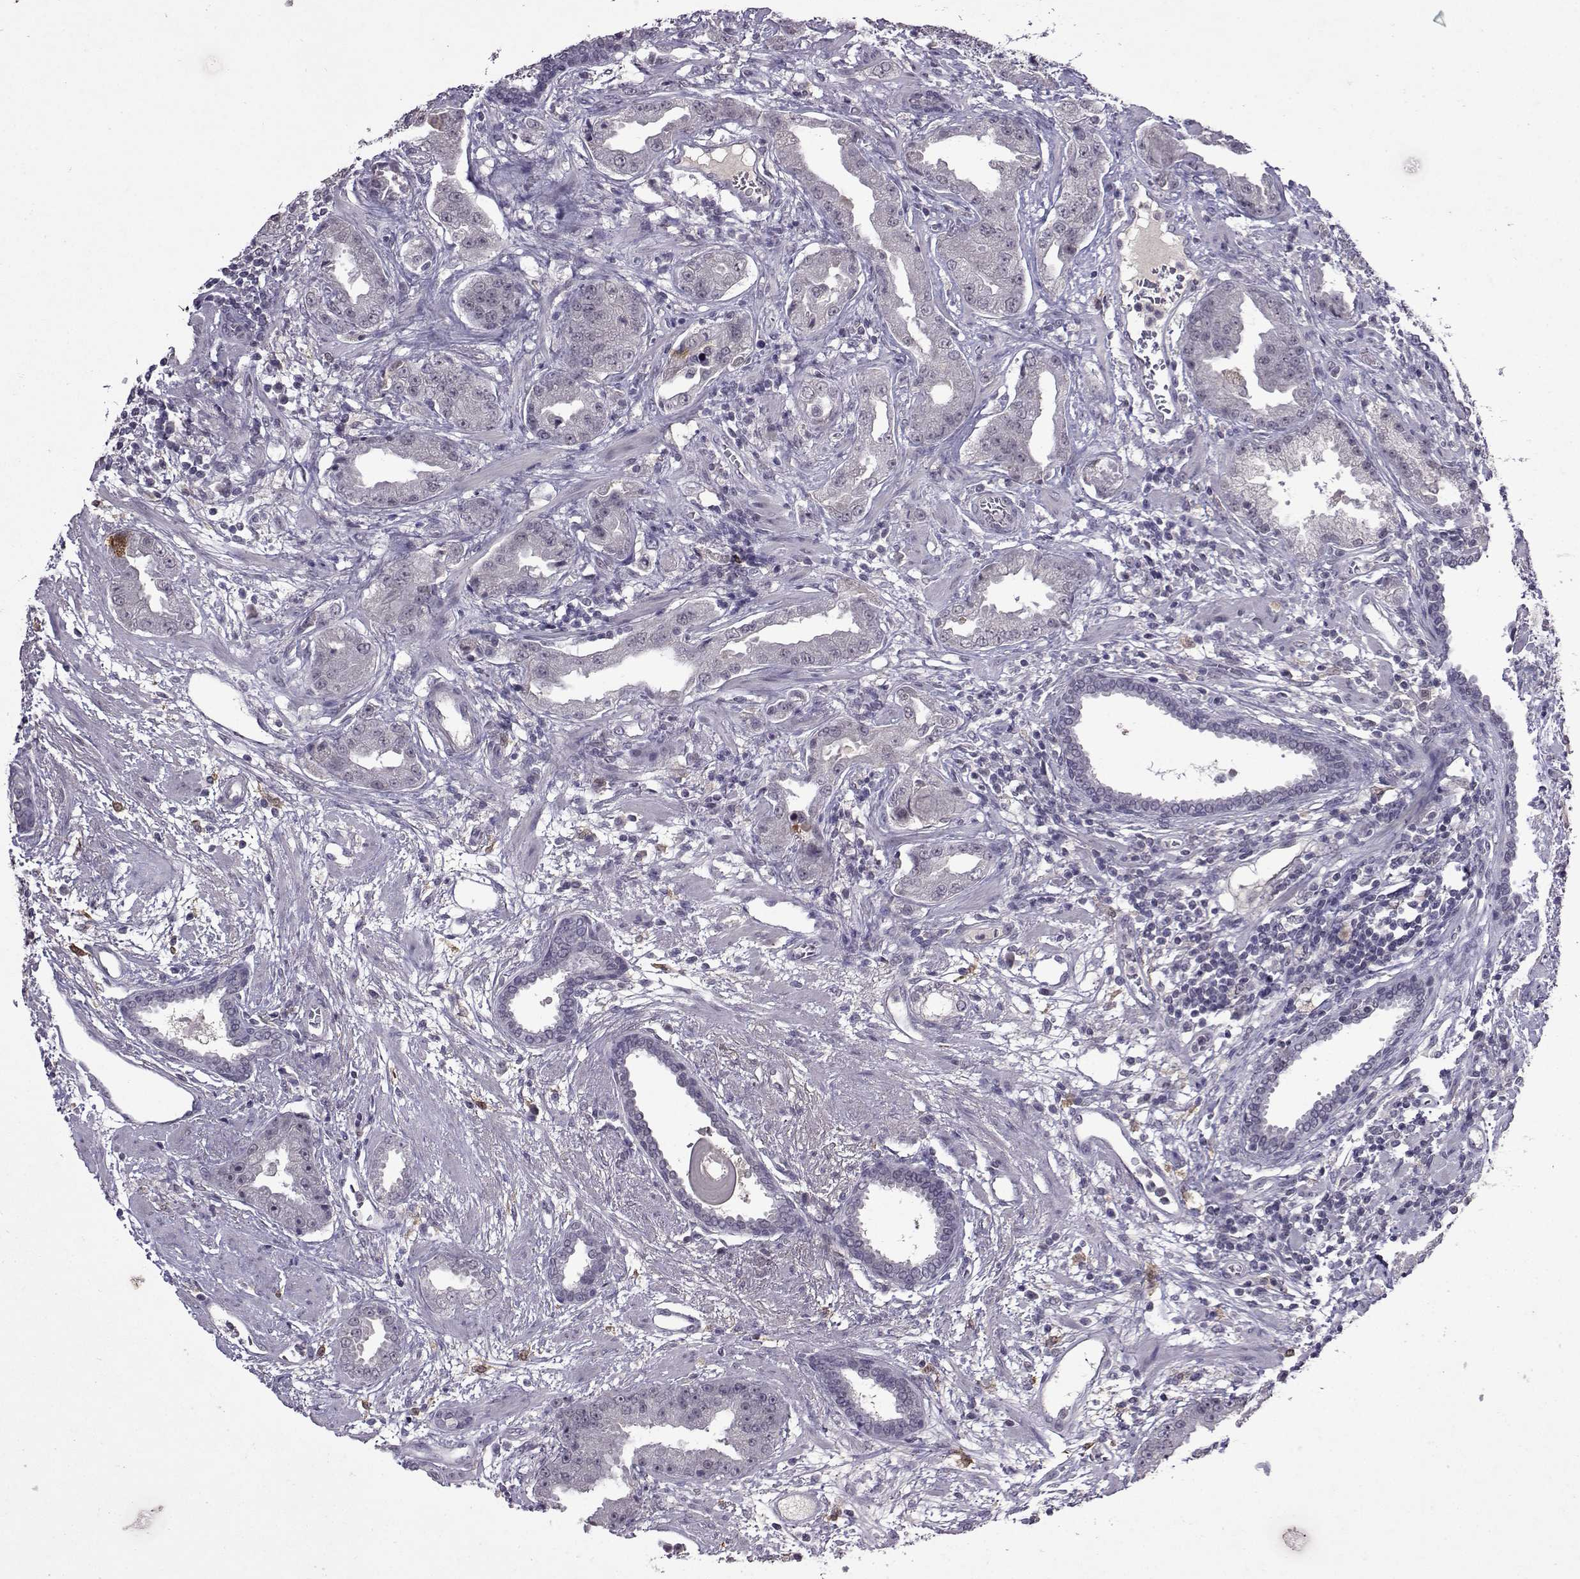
{"staining": {"intensity": "negative", "quantity": "none", "location": "none"}, "tissue": "prostate cancer", "cell_type": "Tumor cells", "image_type": "cancer", "snomed": [{"axis": "morphology", "description": "Adenocarcinoma, Low grade"}, {"axis": "topography", "description": "Prostate"}], "caption": "Immunohistochemistry of prostate cancer (adenocarcinoma (low-grade)) displays no staining in tumor cells.", "gene": "CCL28", "patient": {"sex": "male", "age": 62}}